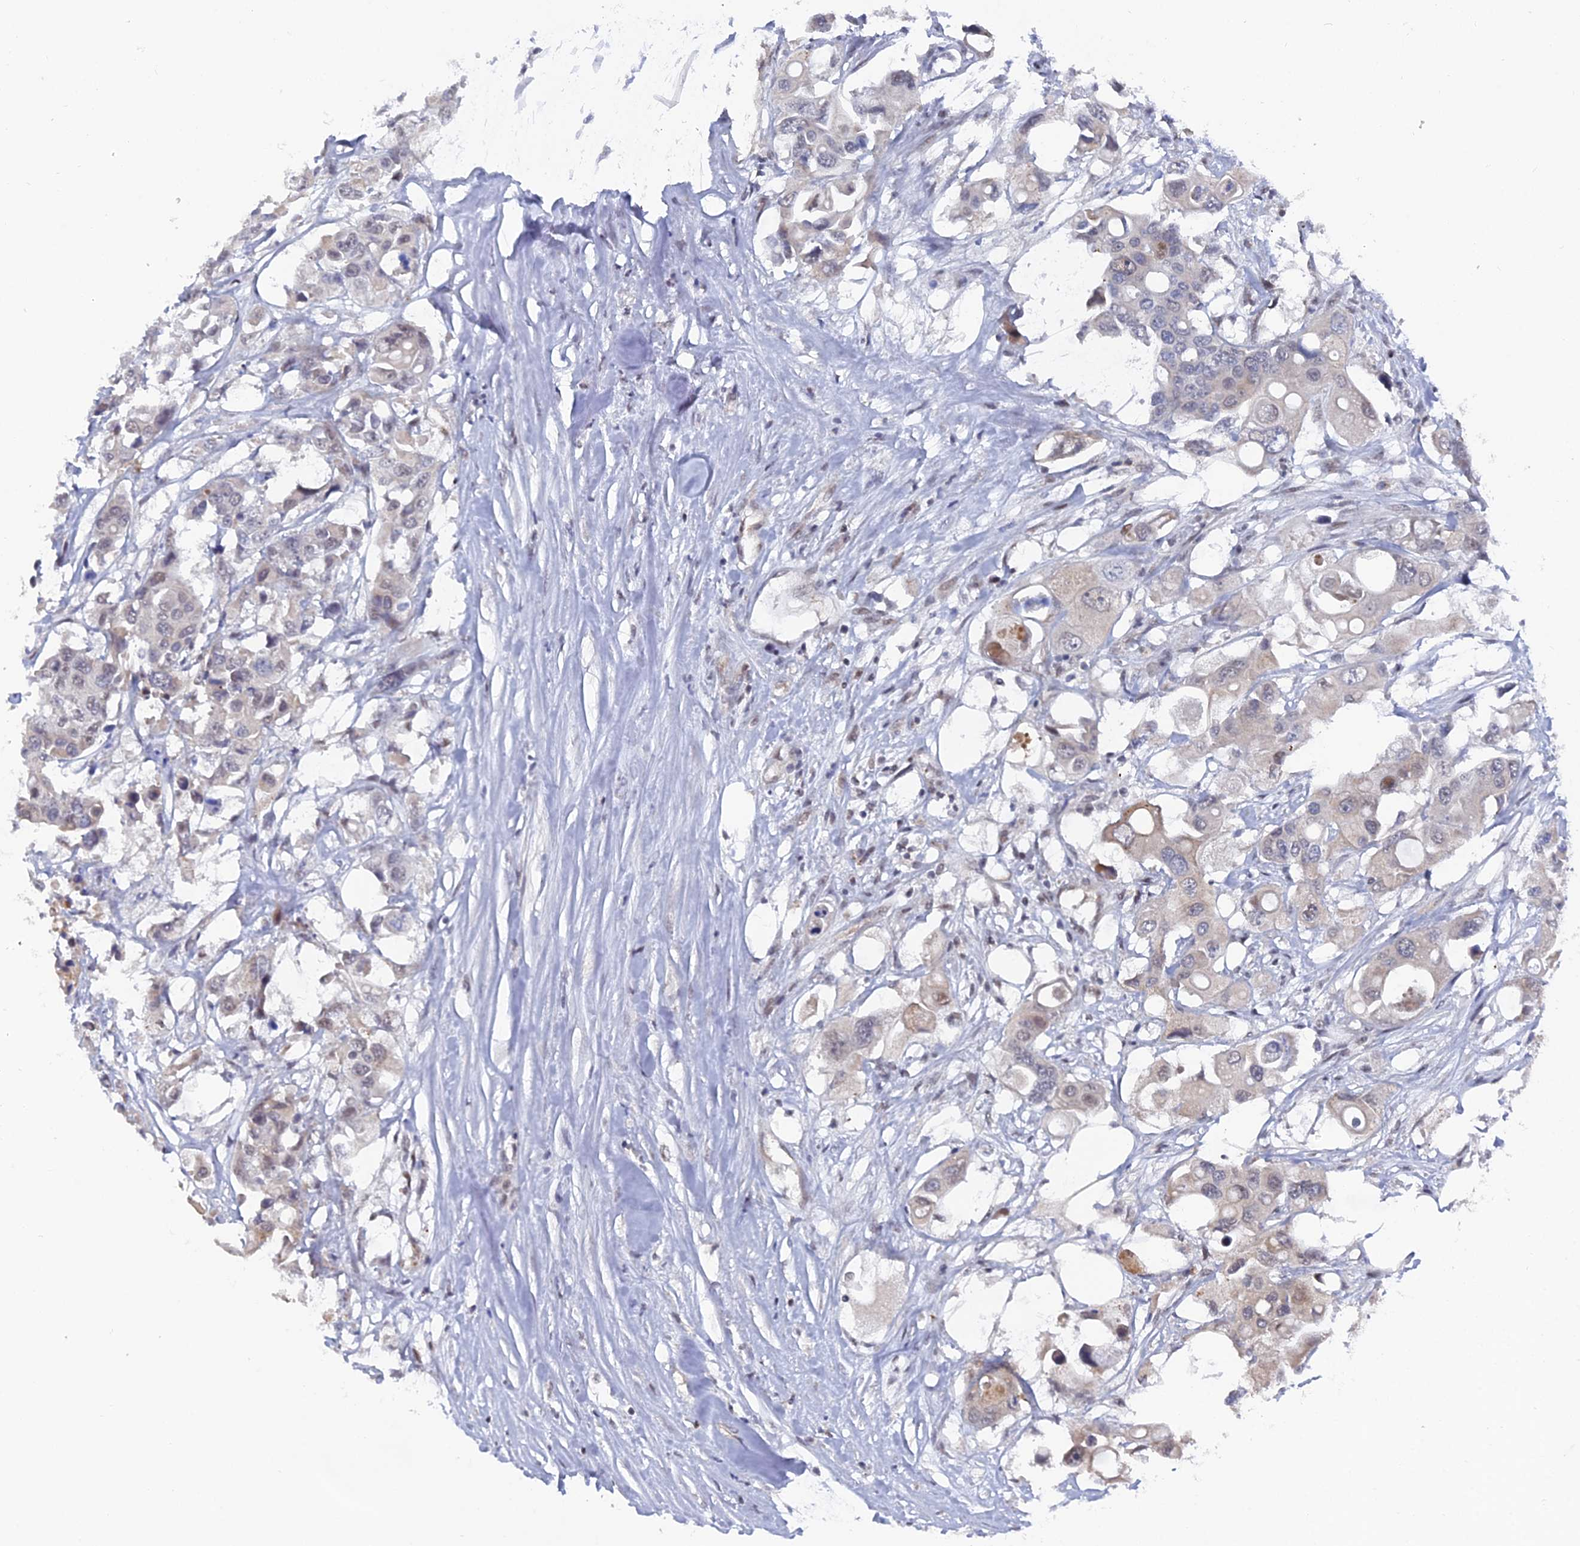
{"staining": {"intensity": "weak", "quantity": "<25%", "location": "cytoplasmic/membranous"}, "tissue": "colorectal cancer", "cell_type": "Tumor cells", "image_type": "cancer", "snomed": [{"axis": "morphology", "description": "Adenocarcinoma, NOS"}, {"axis": "topography", "description": "Colon"}], "caption": "High magnification brightfield microscopy of adenocarcinoma (colorectal) stained with DAB (3,3'-diaminobenzidine) (brown) and counterstained with hematoxylin (blue): tumor cells show no significant expression. (DAB immunohistochemistry with hematoxylin counter stain).", "gene": "FHIP2A", "patient": {"sex": "male", "age": 77}}